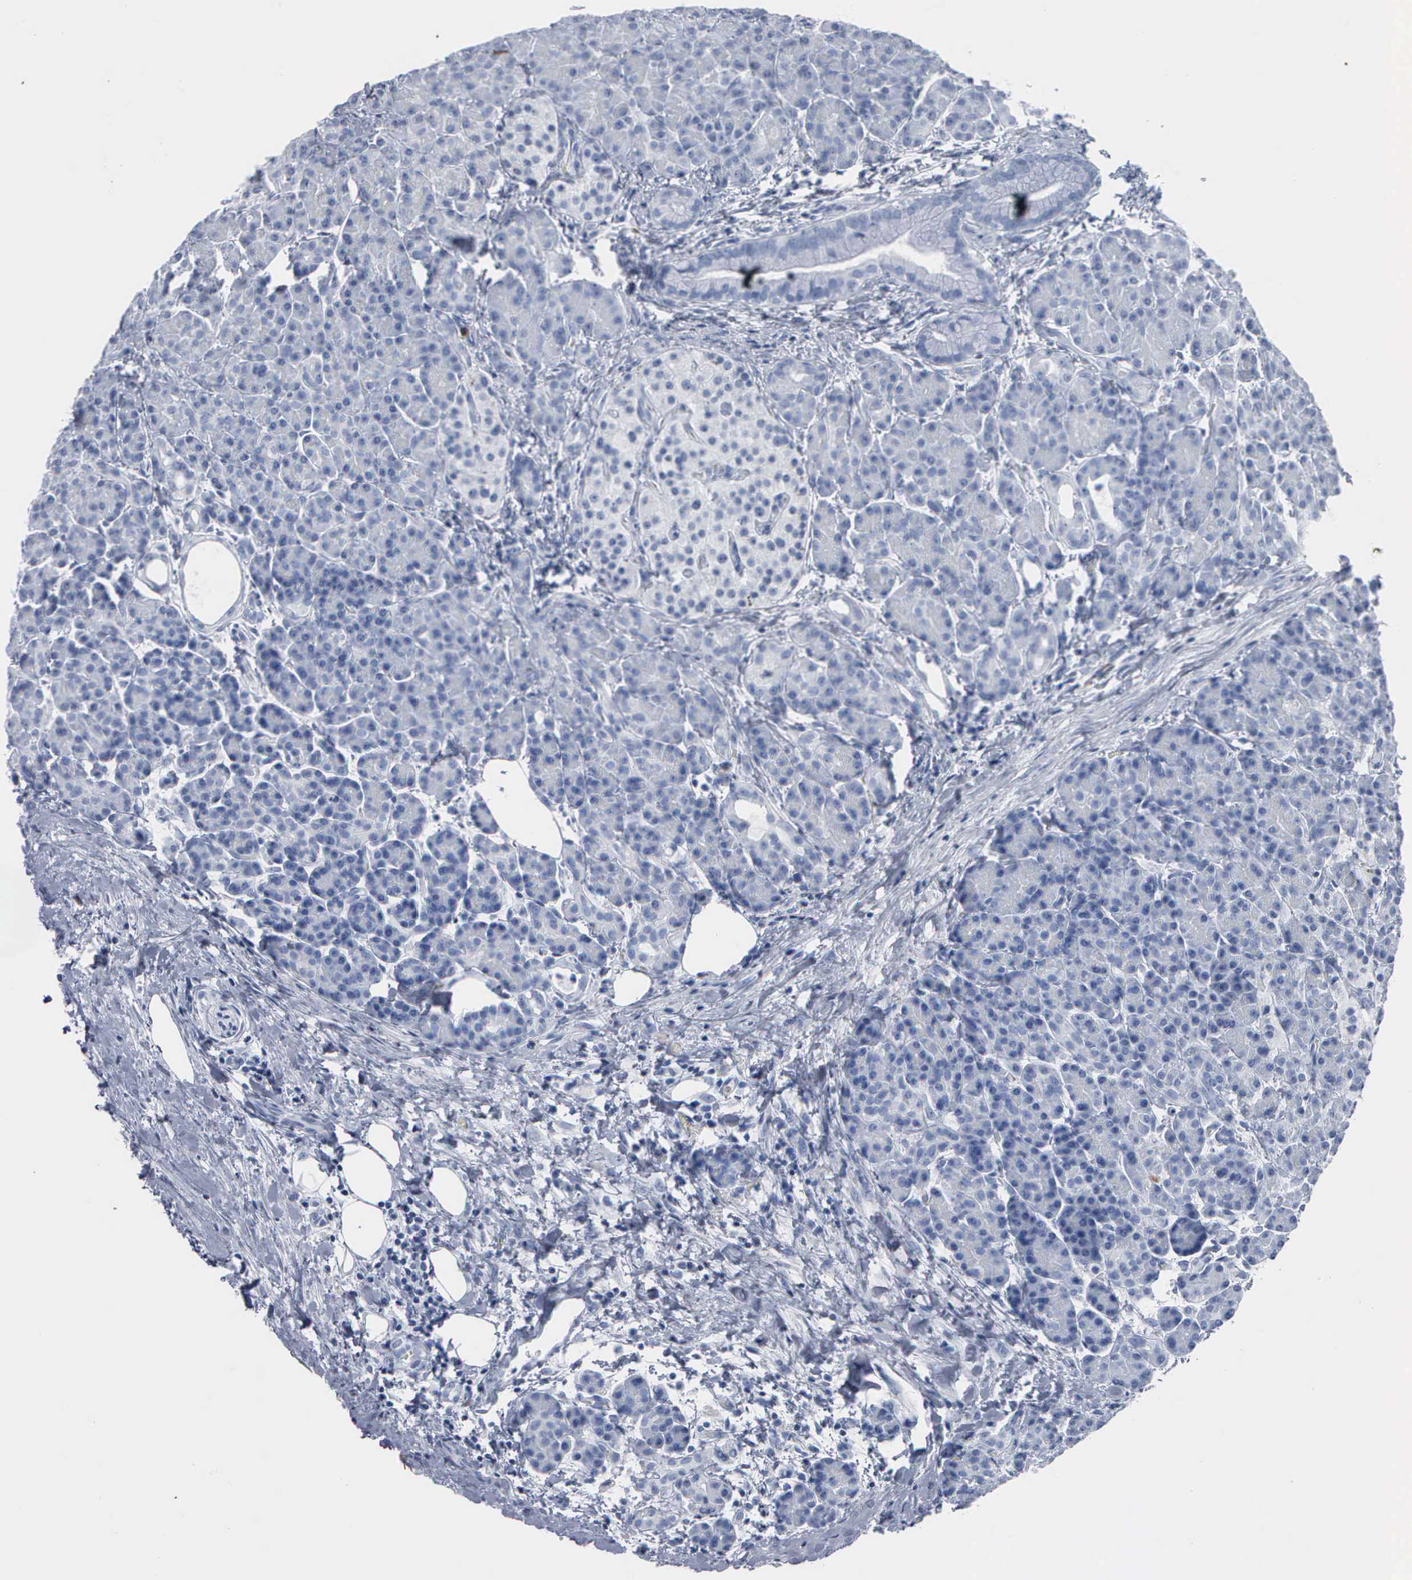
{"staining": {"intensity": "negative", "quantity": "none", "location": "none"}, "tissue": "pancreas", "cell_type": "Exocrine glandular cells", "image_type": "normal", "snomed": [{"axis": "morphology", "description": "Normal tissue, NOS"}, {"axis": "topography", "description": "Pancreas"}], "caption": "Image shows no protein expression in exocrine glandular cells of benign pancreas. (Brightfield microscopy of DAB (3,3'-diaminobenzidine) IHC at high magnification).", "gene": "CCNB1", "patient": {"sex": "female", "age": 77}}